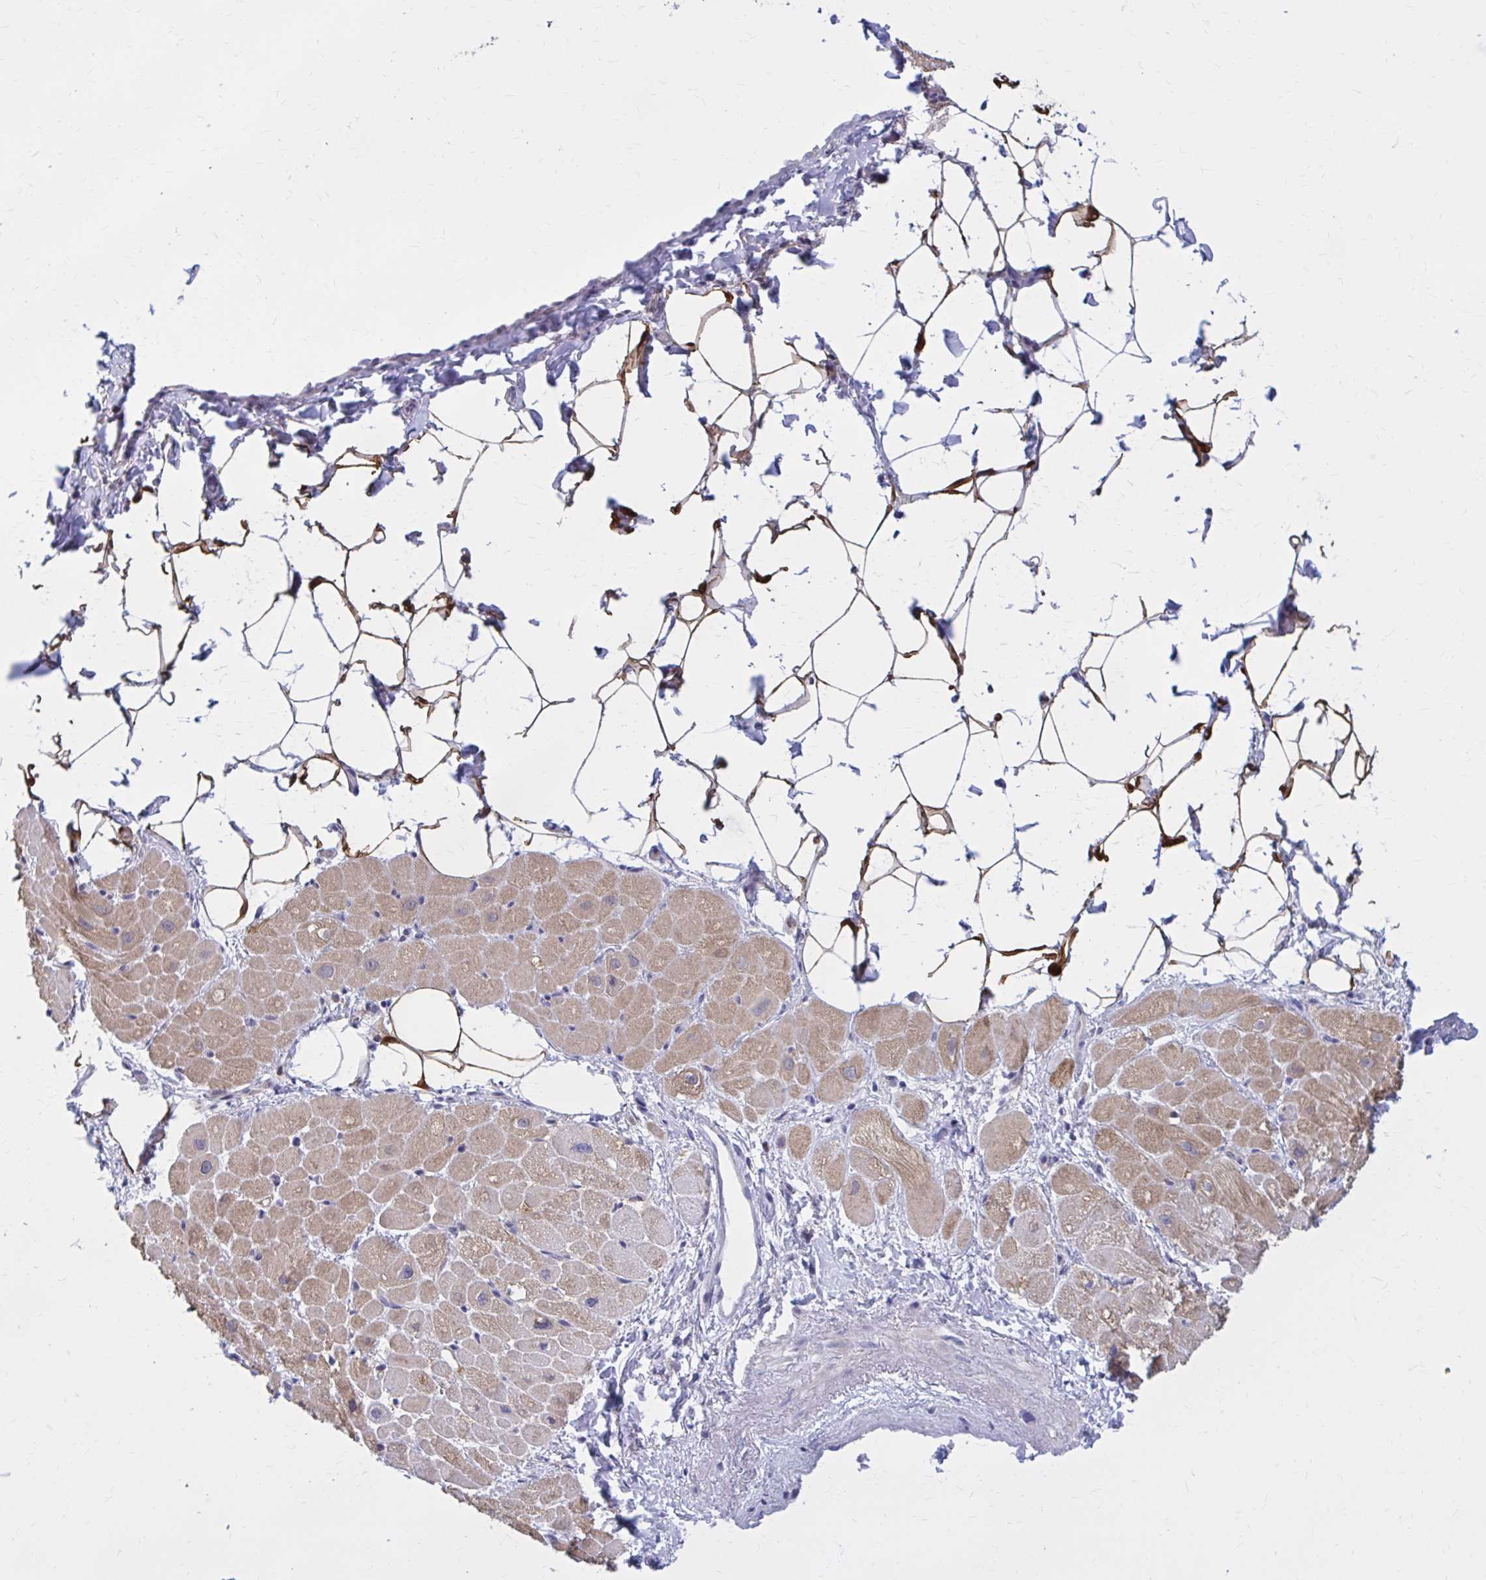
{"staining": {"intensity": "moderate", "quantity": ">75%", "location": "cytoplasmic/membranous"}, "tissue": "heart muscle", "cell_type": "Cardiomyocytes", "image_type": "normal", "snomed": [{"axis": "morphology", "description": "Normal tissue, NOS"}, {"axis": "topography", "description": "Heart"}], "caption": "This image demonstrates immunohistochemistry staining of normal human heart muscle, with medium moderate cytoplasmic/membranous expression in approximately >75% of cardiomyocytes.", "gene": "DBI", "patient": {"sex": "male", "age": 62}}